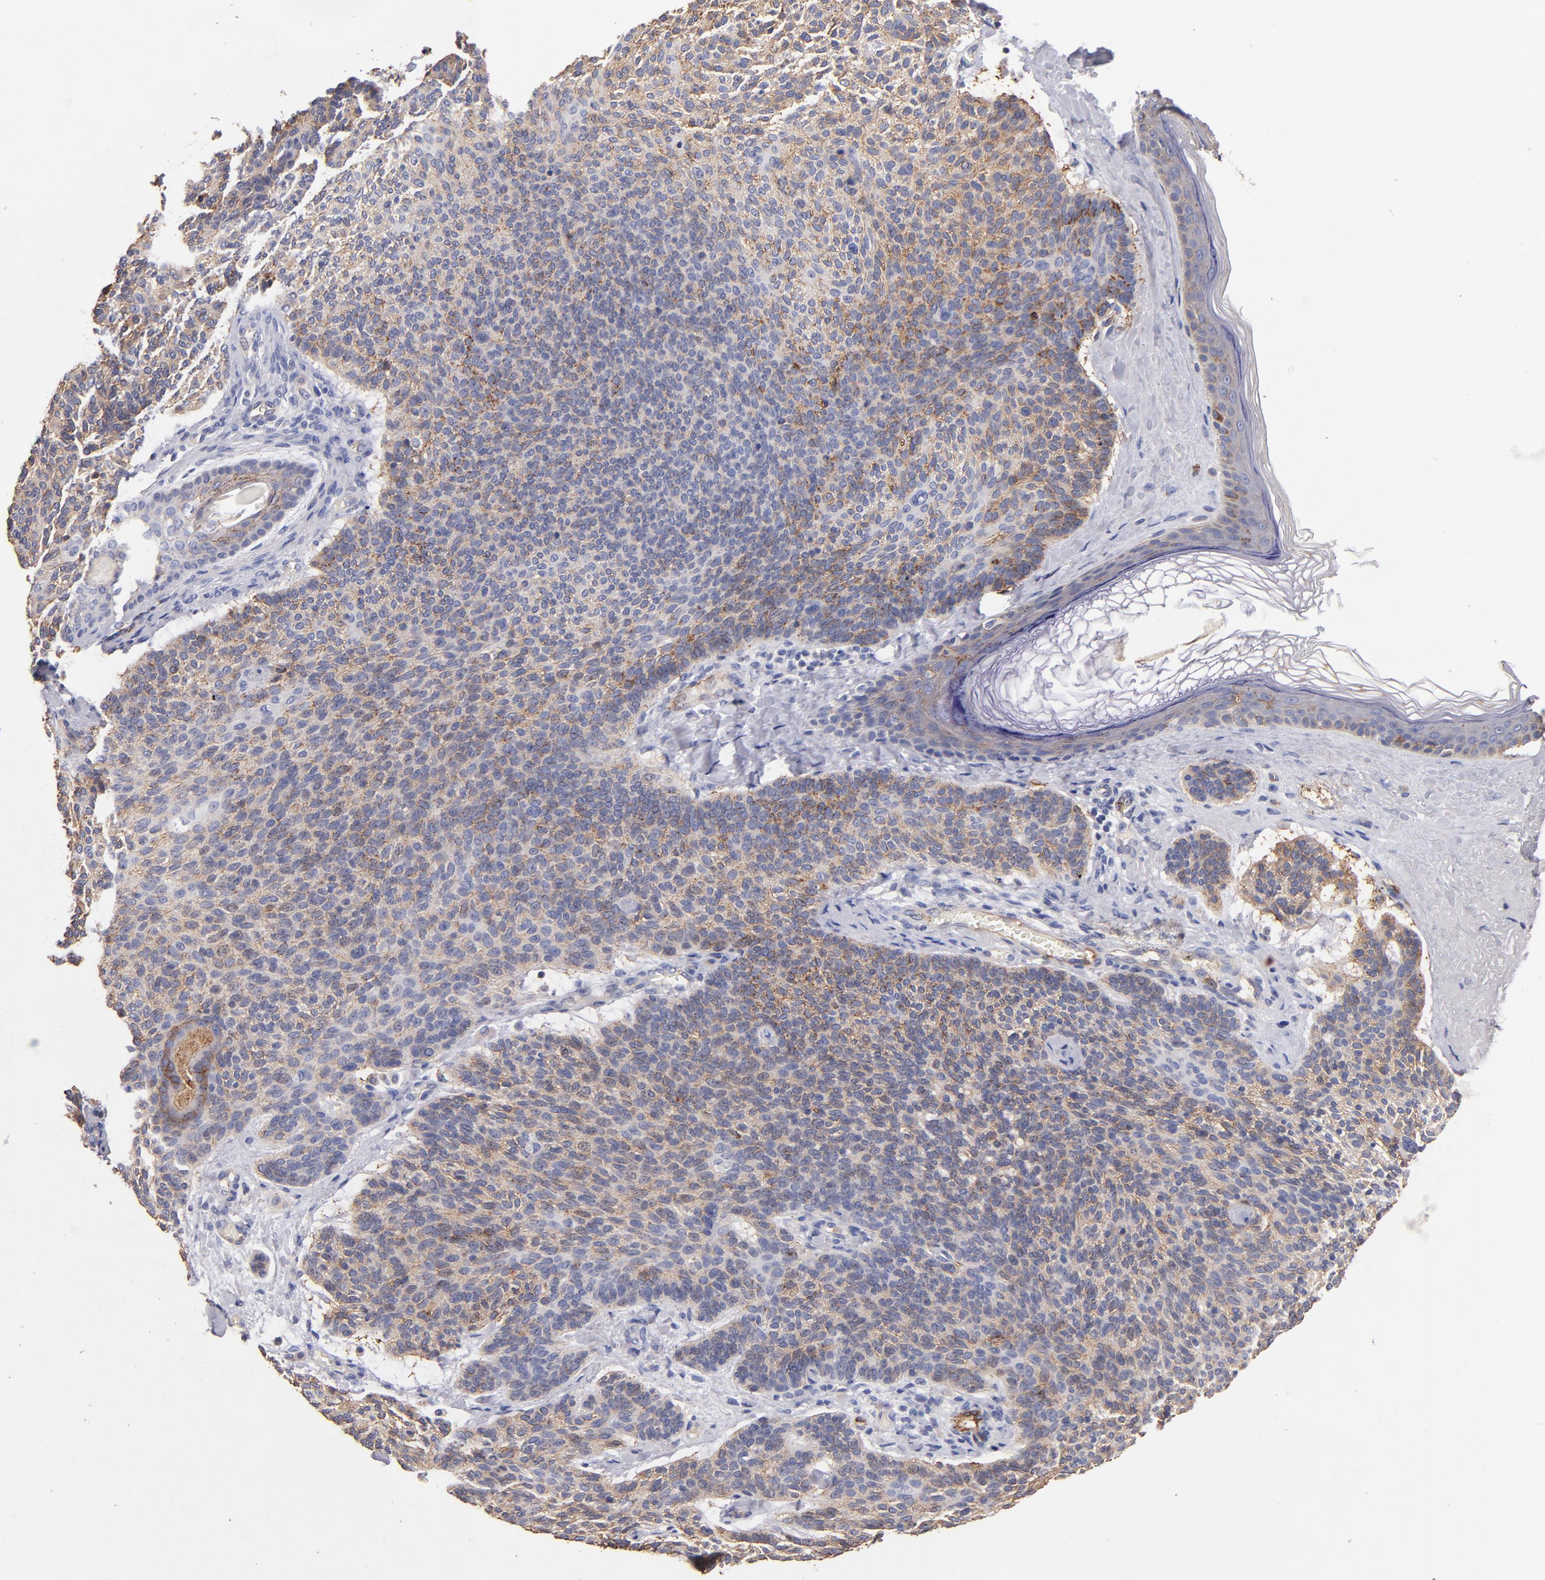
{"staining": {"intensity": "moderate", "quantity": "25%-75%", "location": "cytoplasmic/membranous"}, "tissue": "skin cancer", "cell_type": "Tumor cells", "image_type": "cancer", "snomed": [{"axis": "morphology", "description": "Normal tissue, NOS"}, {"axis": "morphology", "description": "Basal cell carcinoma"}, {"axis": "topography", "description": "Skin"}], "caption": "High-magnification brightfield microscopy of skin basal cell carcinoma stained with DAB (3,3'-diaminobenzidine) (brown) and counterstained with hematoxylin (blue). tumor cells exhibit moderate cytoplasmic/membranous expression is seen in approximately25%-75% of cells. The protein of interest is stained brown, and the nuclei are stained in blue (DAB (3,3'-diaminobenzidine) IHC with brightfield microscopy, high magnification).", "gene": "CLDN5", "patient": {"sex": "female", "age": 70}}